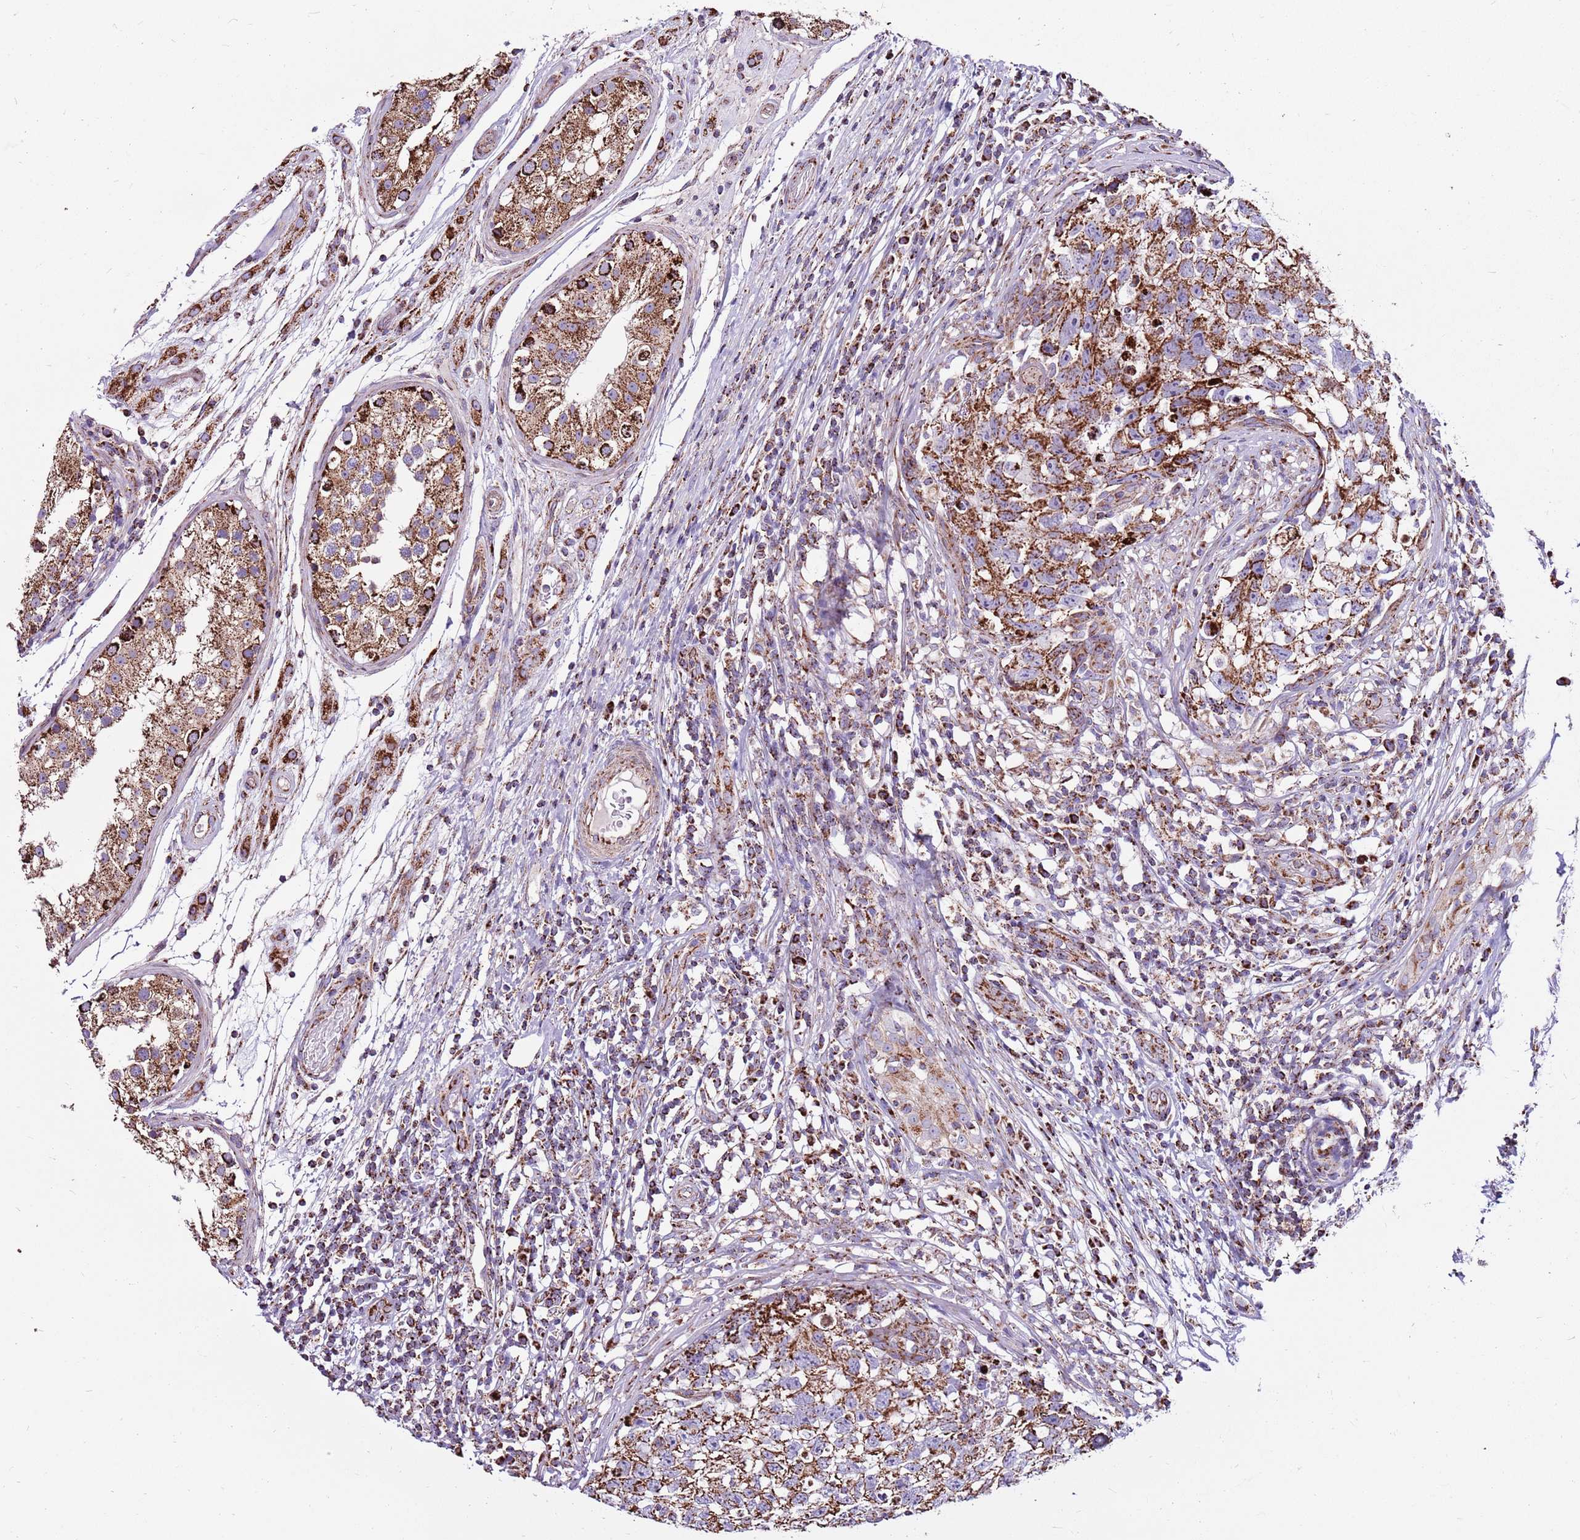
{"staining": {"intensity": "strong", "quantity": ">75%", "location": "cytoplasmic/membranous"}, "tissue": "testis cancer", "cell_type": "Tumor cells", "image_type": "cancer", "snomed": [{"axis": "morphology", "description": "Seminoma, NOS"}, {"axis": "morphology", "description": "Carcinoma, Embryonal, NOS"}, {"axis": "topography", "description": "Testis"}], "caption": "This image demonstrates immunohistochemistry staining of human testis seminoma, with high strong cytoplasmic/membranous positivity in approximately >75% of tumor cells.", "gene": "HECTD4", "patient": {"sex": "male", "age": 29}}